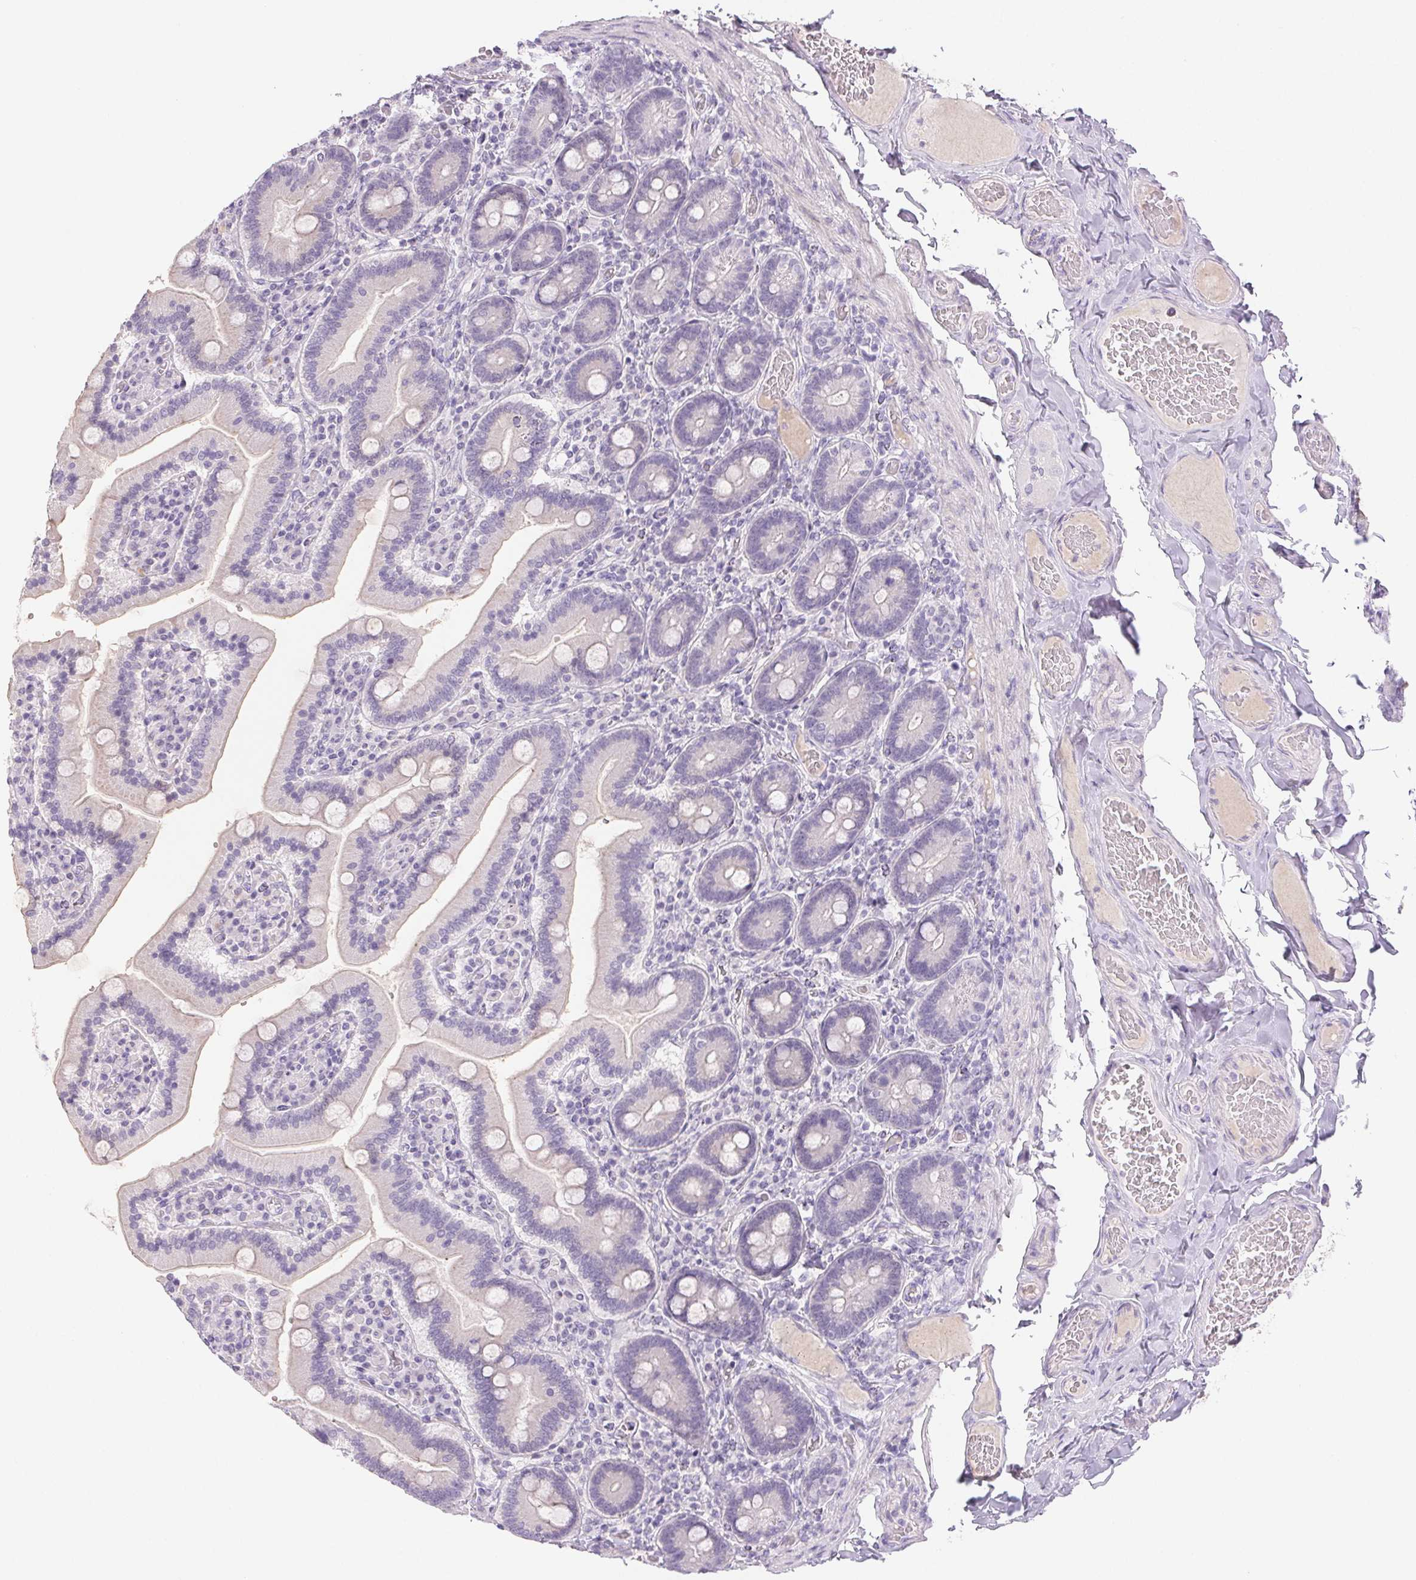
{"staining": {"intensity": "weak", "quantity": "<25%", "location": "cytoplasmic/membranous"}, "tissue": "duodenum", "cell_type": "Glandular cells", "image_type": "normal", "snomed": [{"axis": "morphology", "description": "Normal tissue, NOS"}, {"axis": "topography", "description": "Duodenum"}], "caption": "Unremarkable duodenum was stained to show a protein in brown. There is no significant positivity in glandular cells.", "gene": "BPIFB2", "patient": {"sex": "female", "age": 62}}